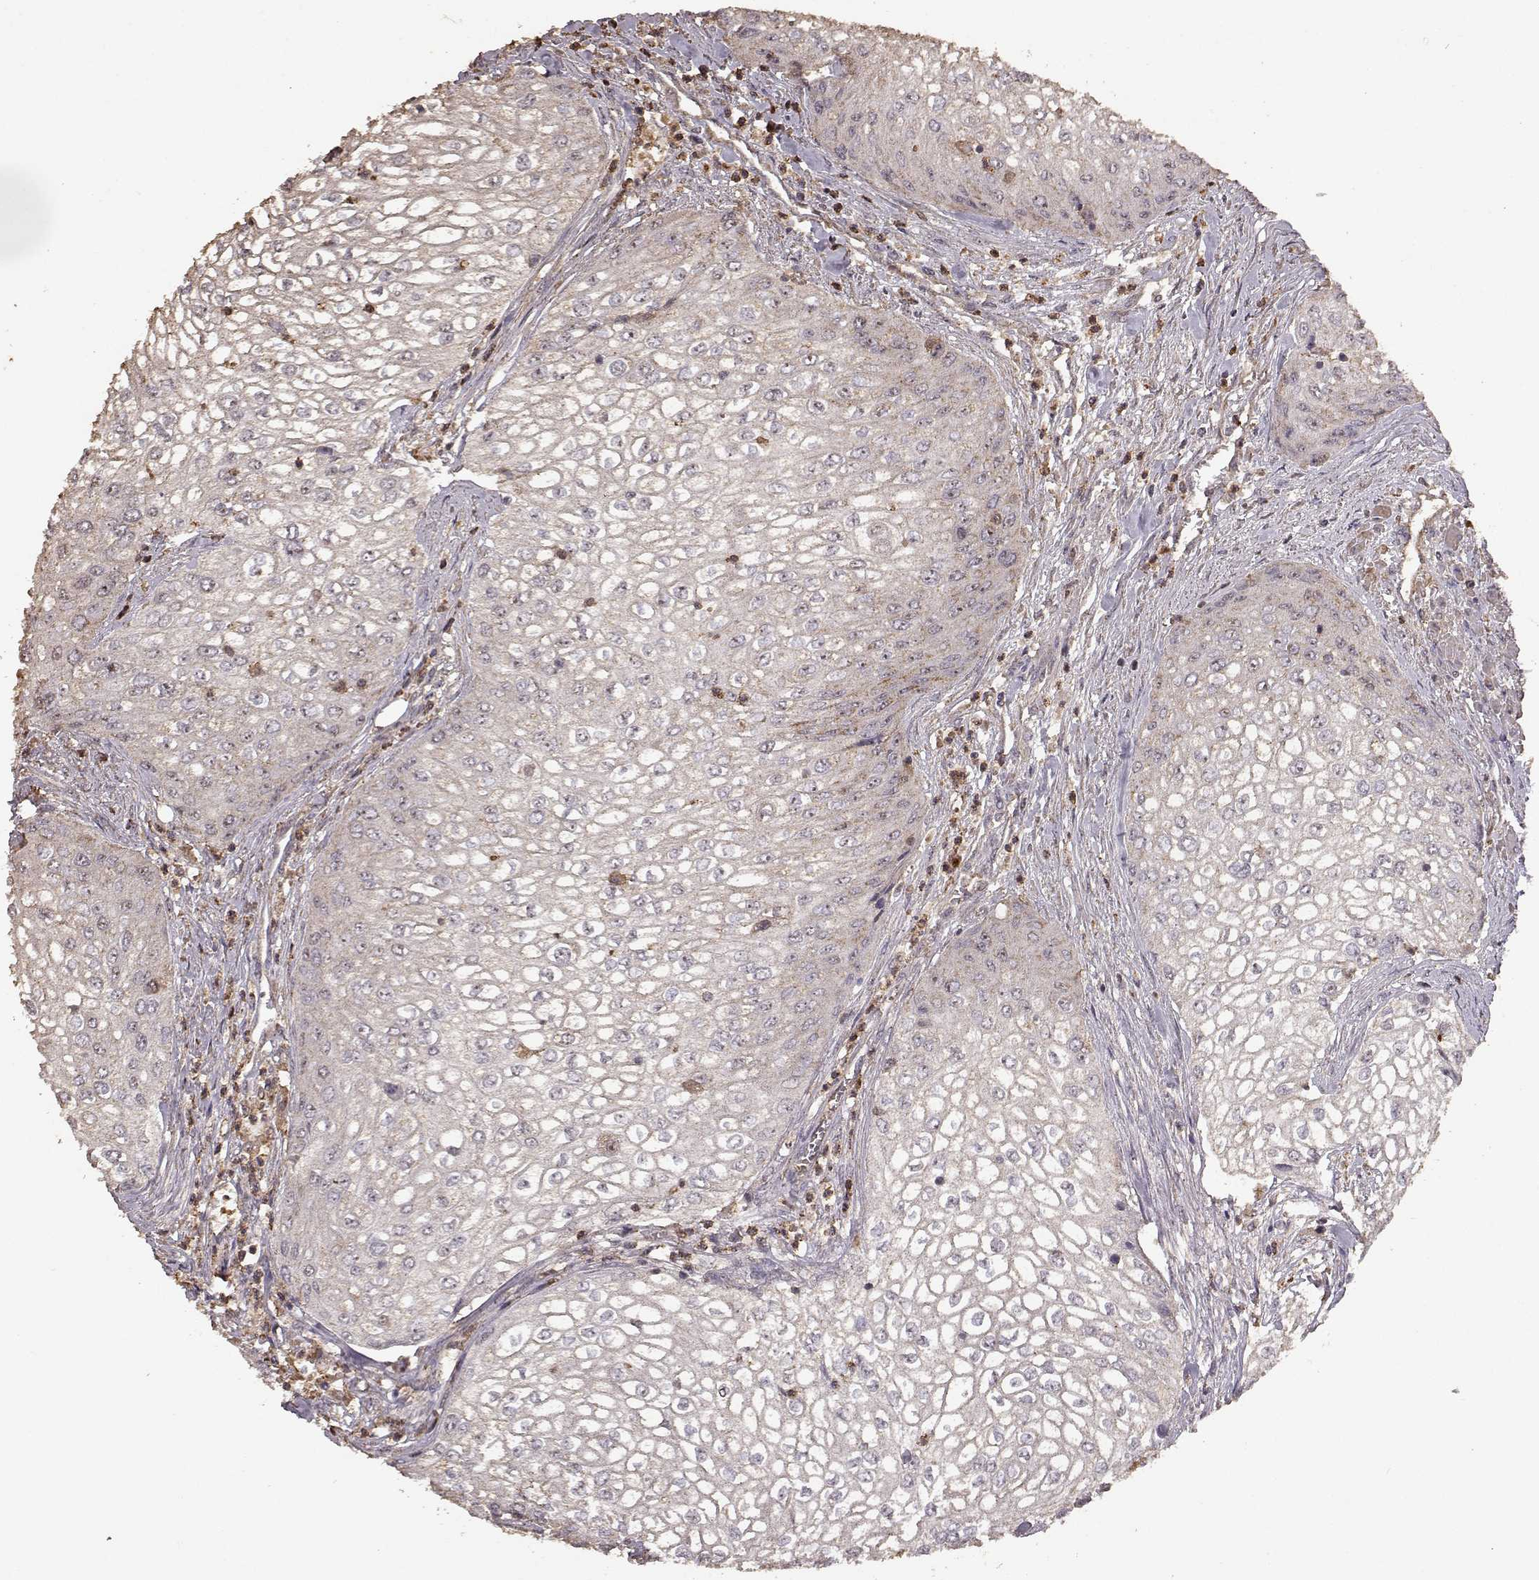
{"staining": {"intensity": "negative", "quantity": "none", "location": "none"}, "tissue": "urothelial cancer", "cell_type": "Tumor cells", "image_type": "cancer", "snomed": [{"axis": "morphology", "description": "Urothelial carcinoma, High grade"}, {"axis": "topography", "description": "Urinary bladder"}], "caption": "Image shows no significant protein positivity in tumor cells of urothelial carcinoma (high-grade).", "gene": "PTGES2", "patient": {"sex": "male", "age": 62}}